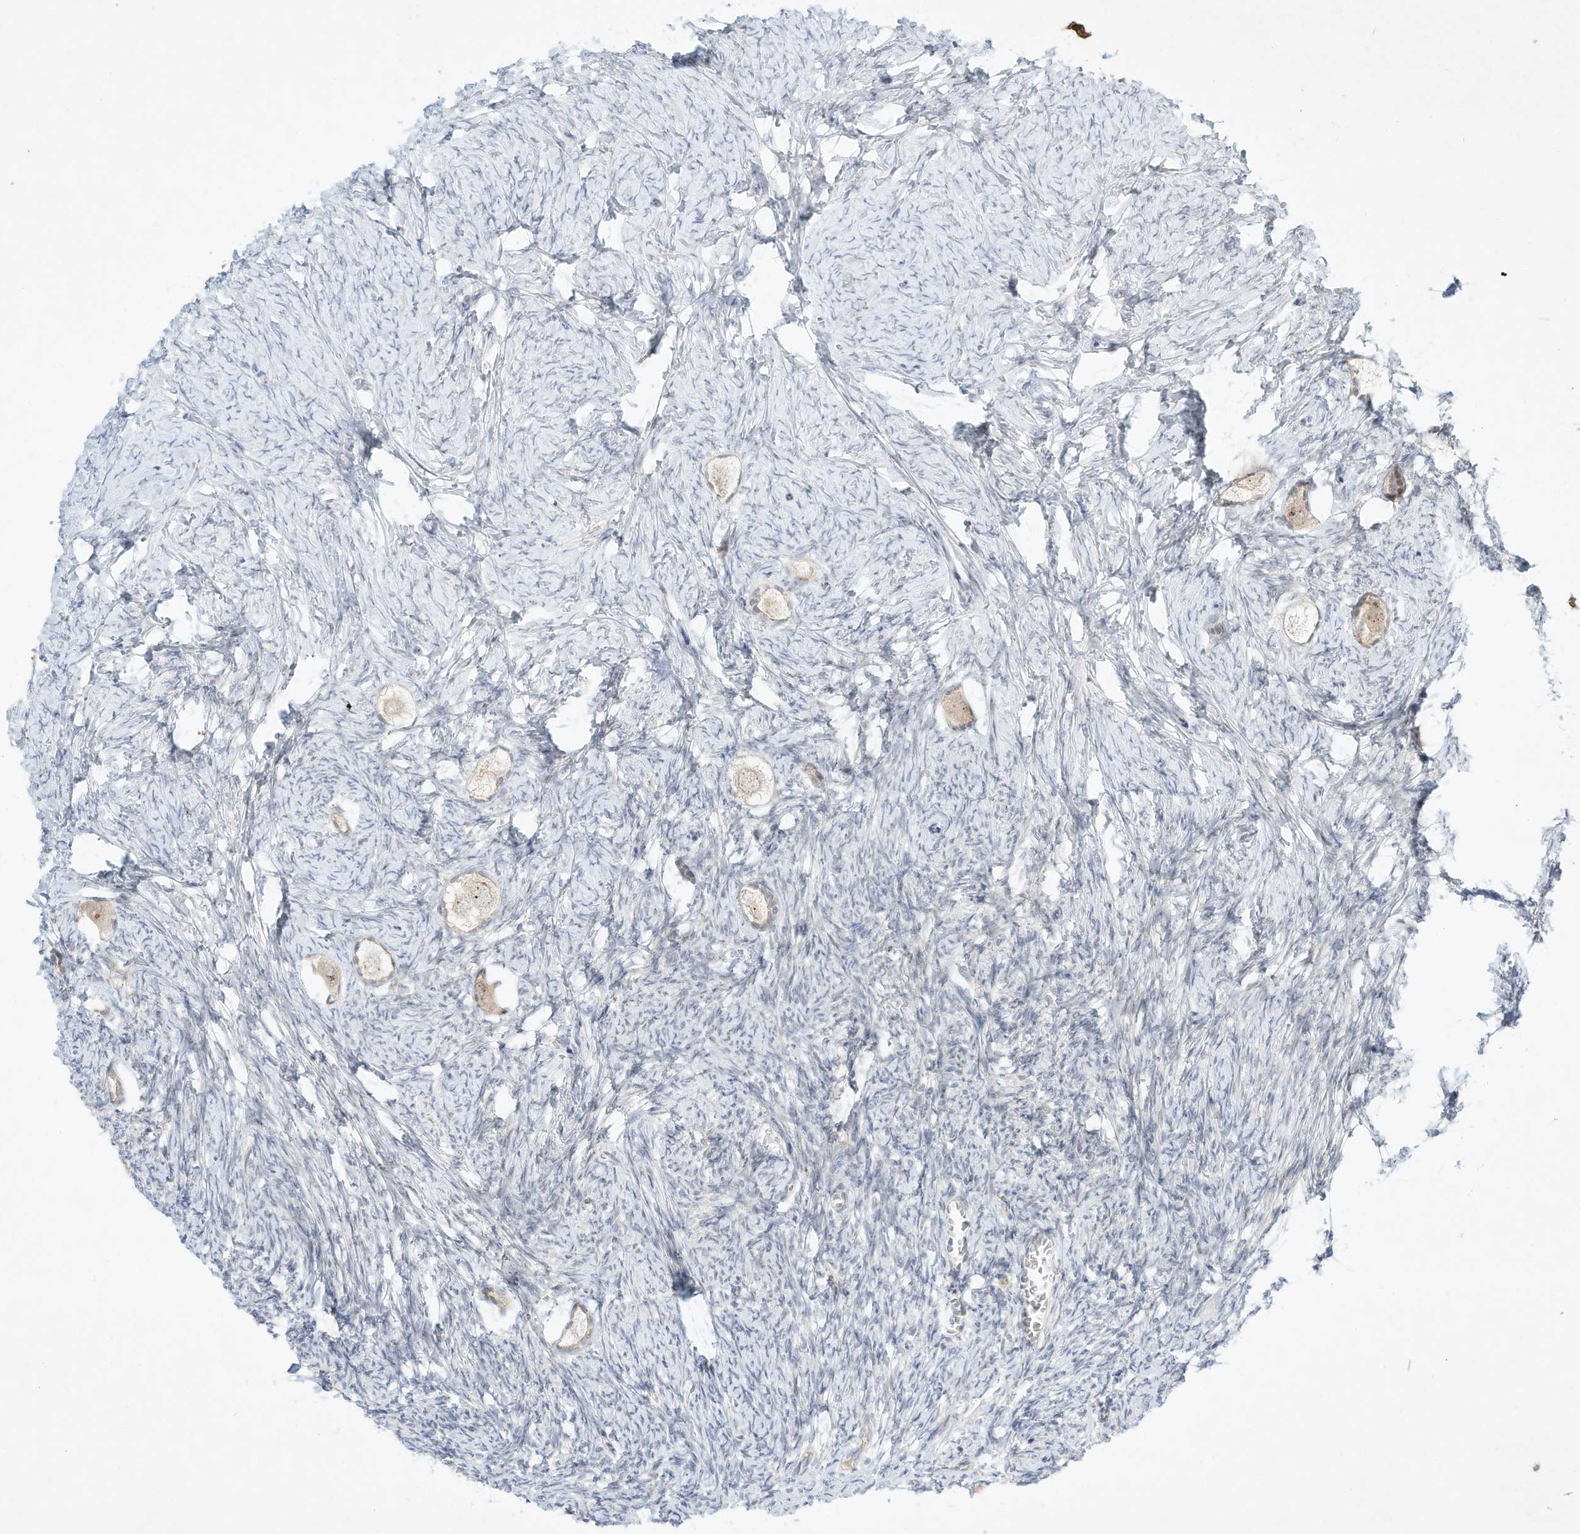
{"staining": {"intensity": "weak", "quantity": "25%-75%", "location": "cytoplasmic/membranous,nuclear"}, "tissue": "ovary", "cell_type": "Follicle cells", "image_type": "normal", "snomed": [{"axis": "morphology", "description": "Normal tissue, NOS"}, {"axis": "topography", "description": "Ovary"}], "caption": "Immunohistochemistry (IHC) of normal ovary reveals low levels of weak cytoplasmic/membranous,nuclear expression in about 25%-75% of follicle cells.", "gene": "PAK6", "patient": {"sex": "female", "age": 27}}